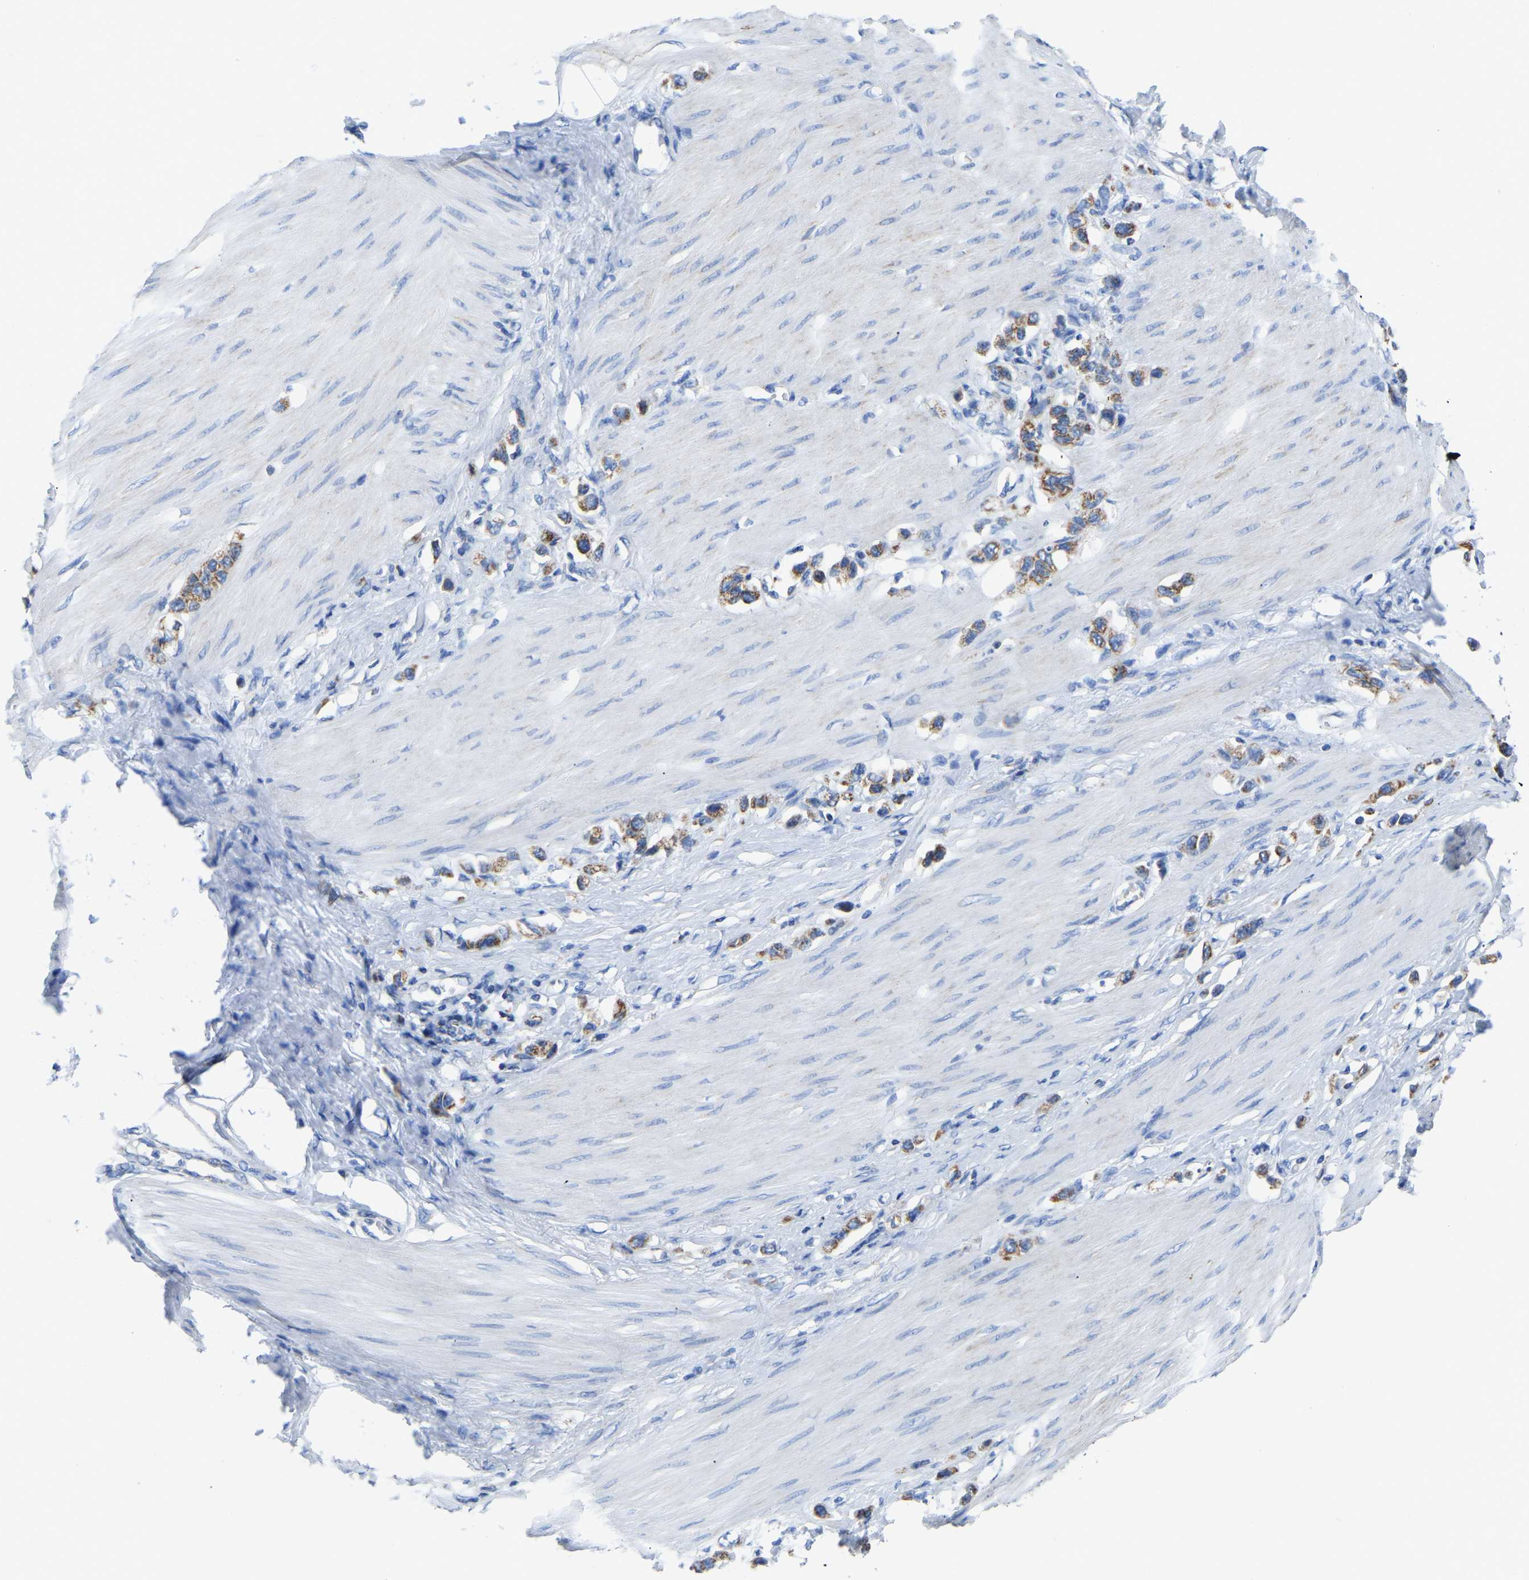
{"staining": {"intensity": "moderate", "quantity": ">75%", "location": "cytoplasmic/membranous"}, "tissue": "stomach cancer", "cell_type": "Tumor cells", "image_type": "cancer", "snomed": [{"axis": "morphology", "description": "Adenocarcinoma, NOS"}, {"axis": "topography", "description": "Stomach"}], "caption": "About >75% of tumor cells in human stomach cancer (adenocarcinoma) display moderate cytoplasmic/membranous protein staining as visualized by brown immunohistochemical staining.", "gene": "ETFA", "patient": {"sex": "female", "age": 65}}